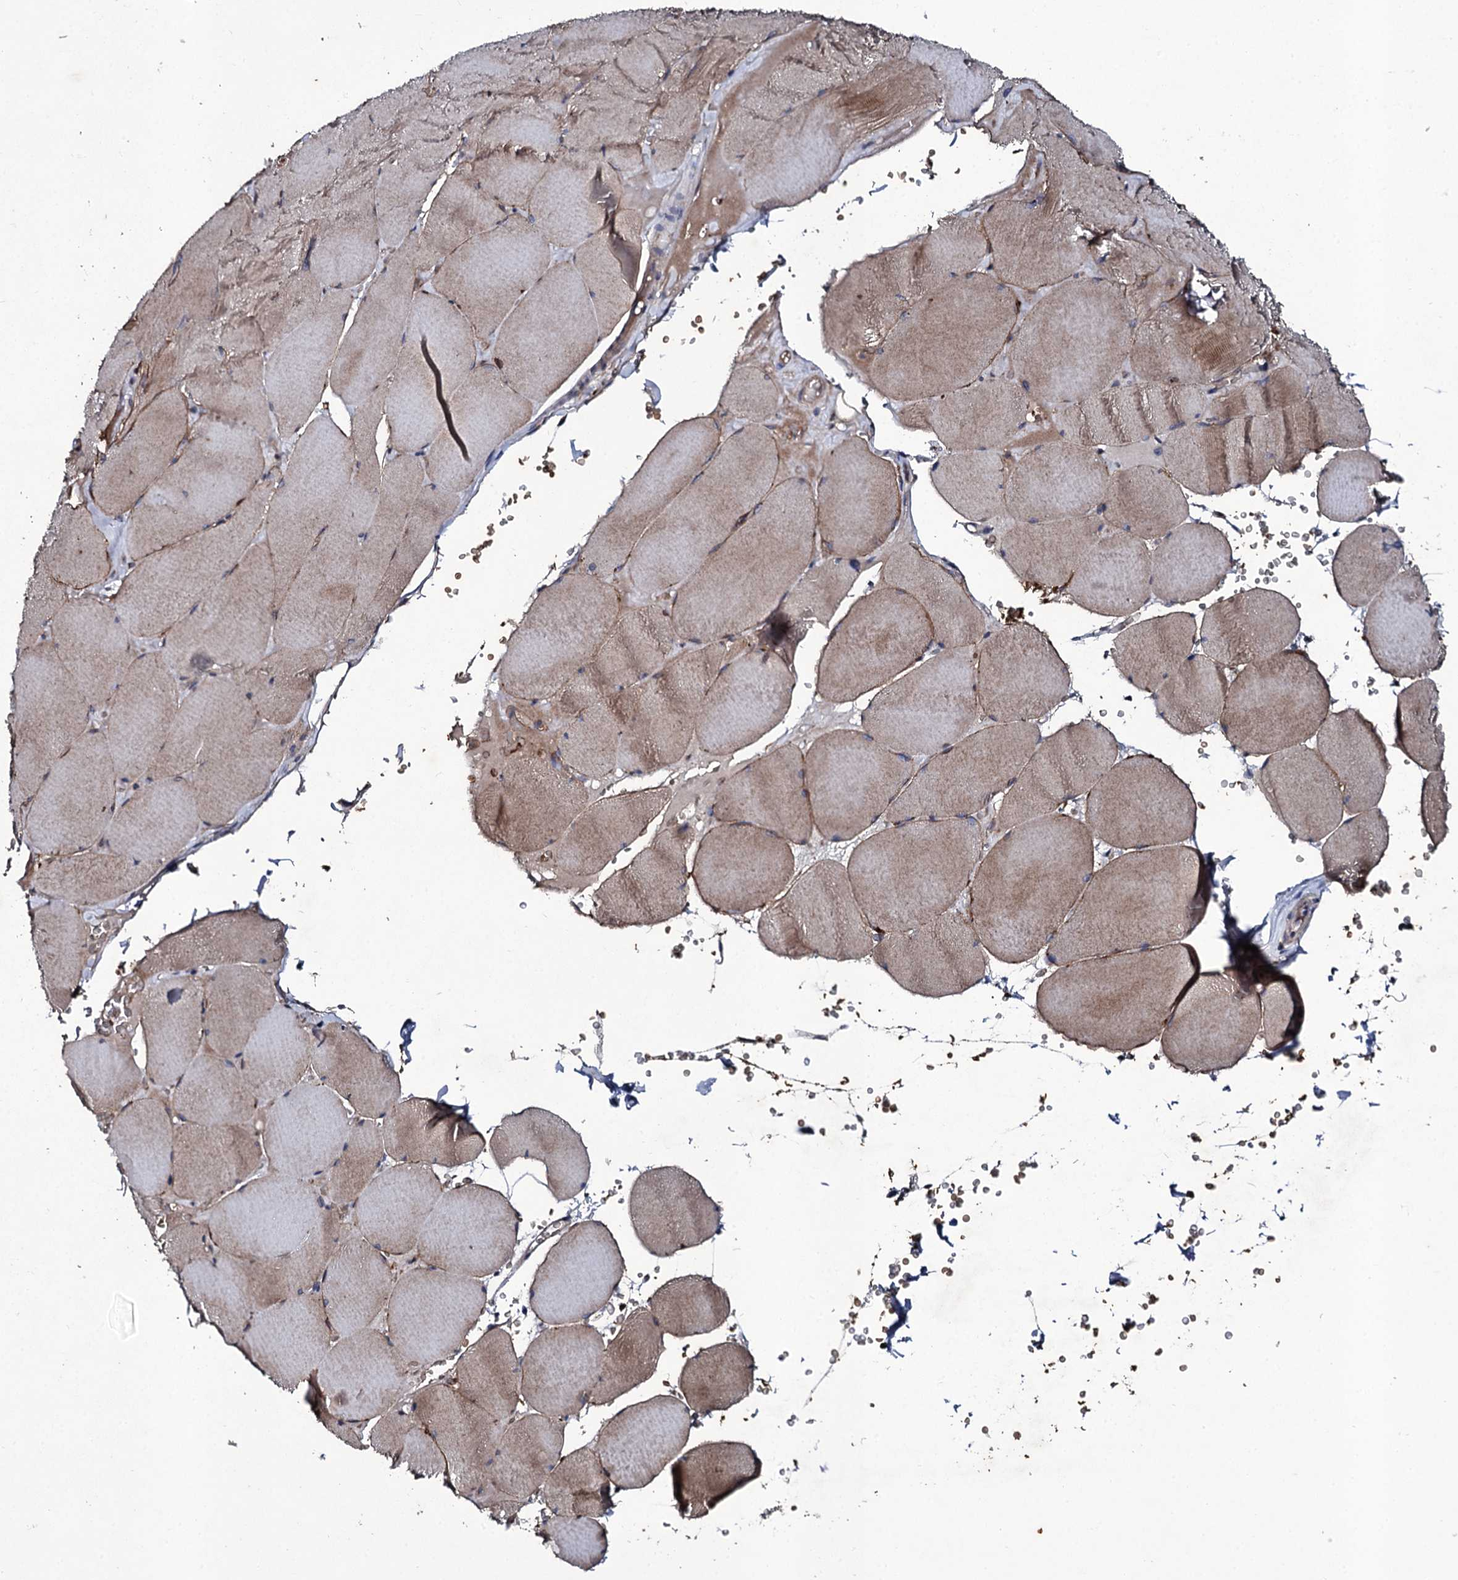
{"staining": {"intensity": "moderate", "quantity": "25%-75%", "location": "cytoplasmic/membranous"}, "tissue": "skeletal muscle", "cell_type": "Myocytes", "image_type": "normal", "snomed": [{"axis": "morphology", "description": "Normal tissue, NOS"}, {"axis": "topography", "description": "Skeletal muscle"}, {"axis": "topography", "description": "Head-Neck"}], "caption": "Immunohistochemistry of normal human skeletal muscle shows medium levels of moderate cytoplasmic/membranous positivity in approximately 25%-75% of myocytes. Using DAB (3,3'-diaminobenzidine) (brown) and hematoxylin (blue) stains, captured at high magnification using brightfield microscopy.", "gene": "LRRC28", "patient": {"sex": "male", "age": 66}}